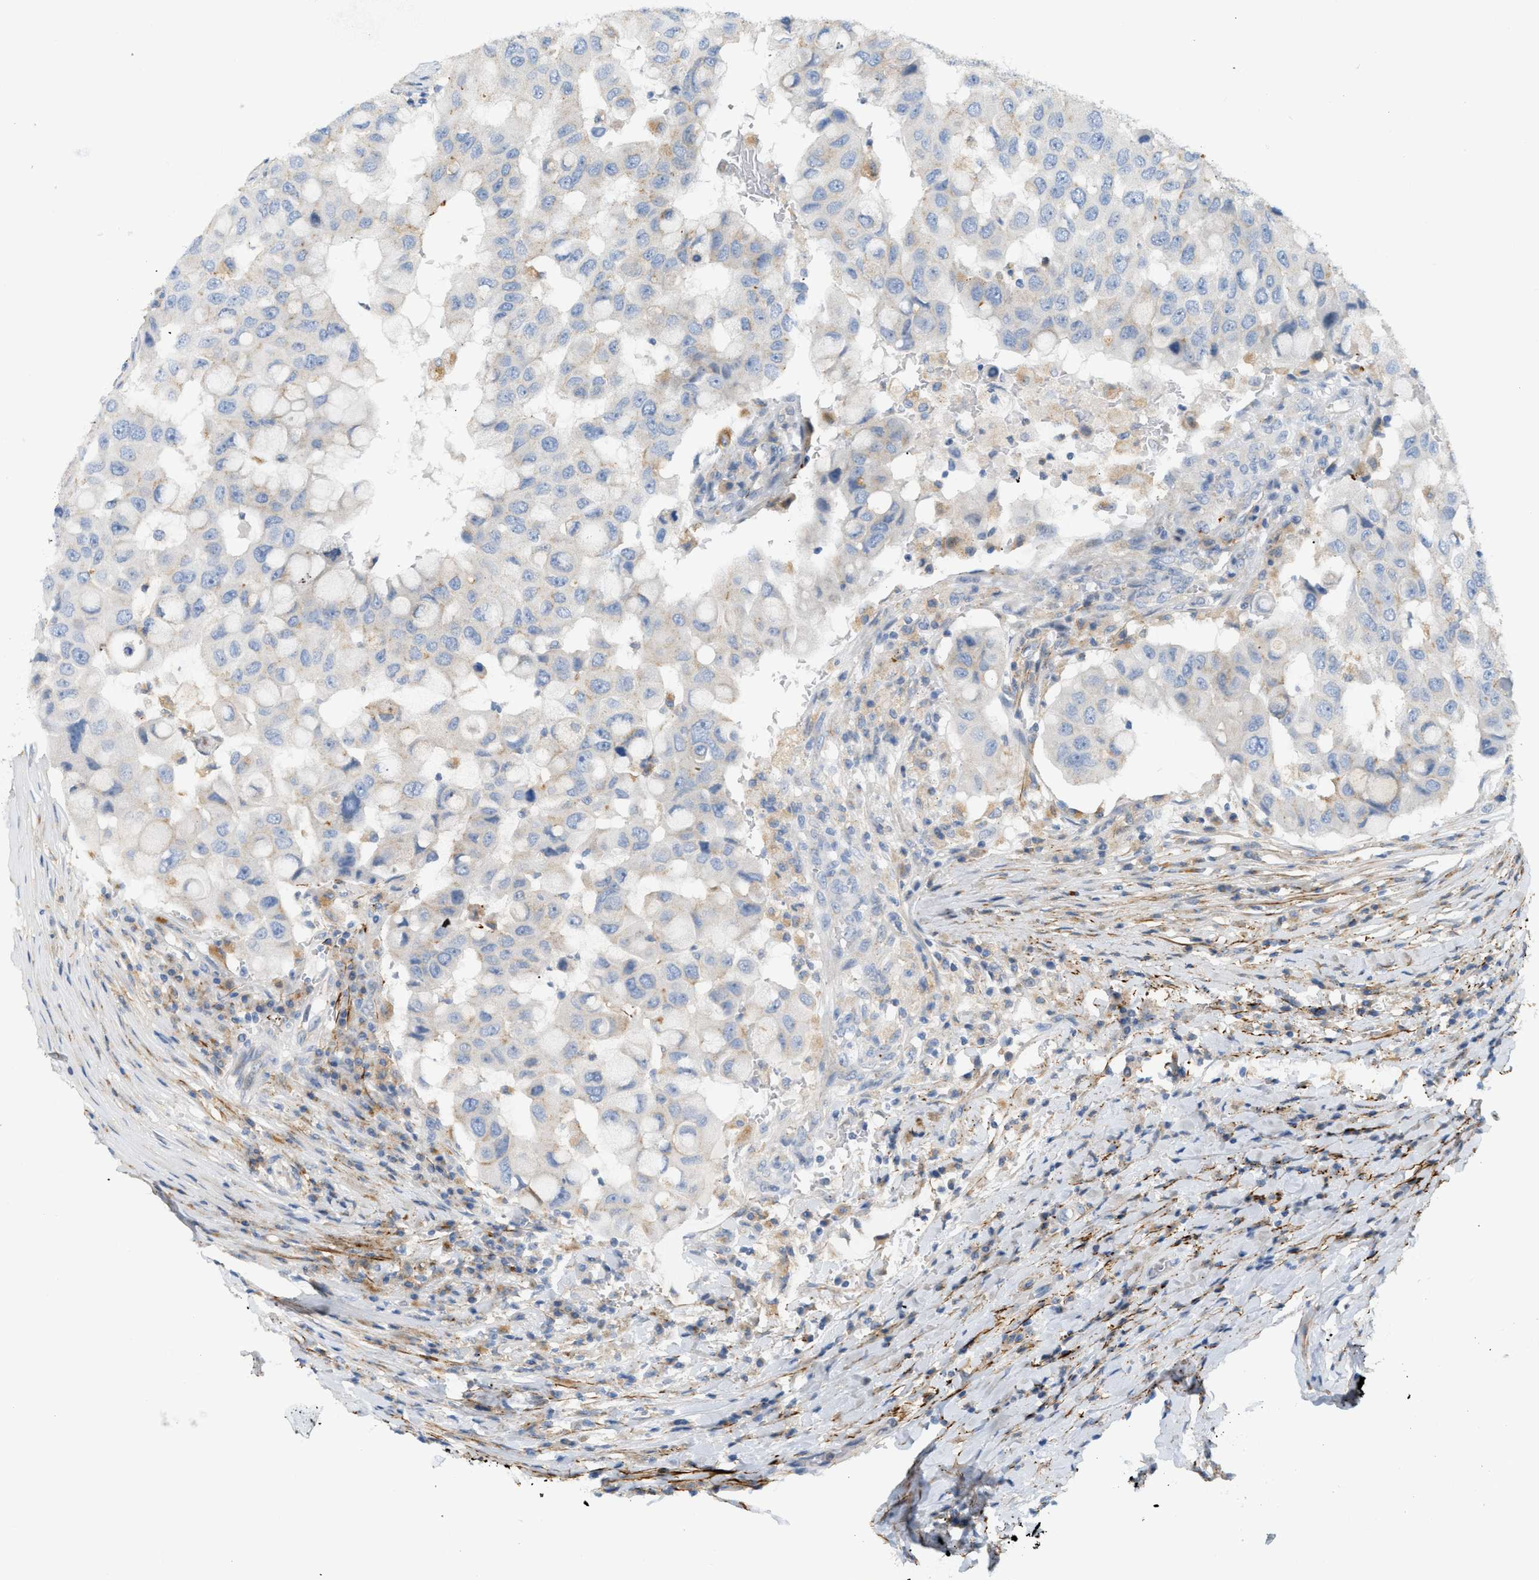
{"staining": {"intensity": "weak", "quantity": "<25%", "location": "cytoplasmic/membranous"}, "tissue": "breast cancer", "cell_type": "Tumor cells", "image_type": "cancer", "snomed": [{"axis": "morphology", "description": "Duct carcinoma"}, {"axis": "topography", "description": "Breast"}], "caption": "A high-resolution image shows IHC staining of breast cancer (intraductal carcinoma), which exhibits no significant expression in tumor cells. Brightfield microscopy of IHC stained with DAB (3,3'-diaminobenzidine) (brown) and hematoxylin (blue), captured at high magnification.", "gene": "LMBRD1", "patient": {"sex": "female", "age": 27}}